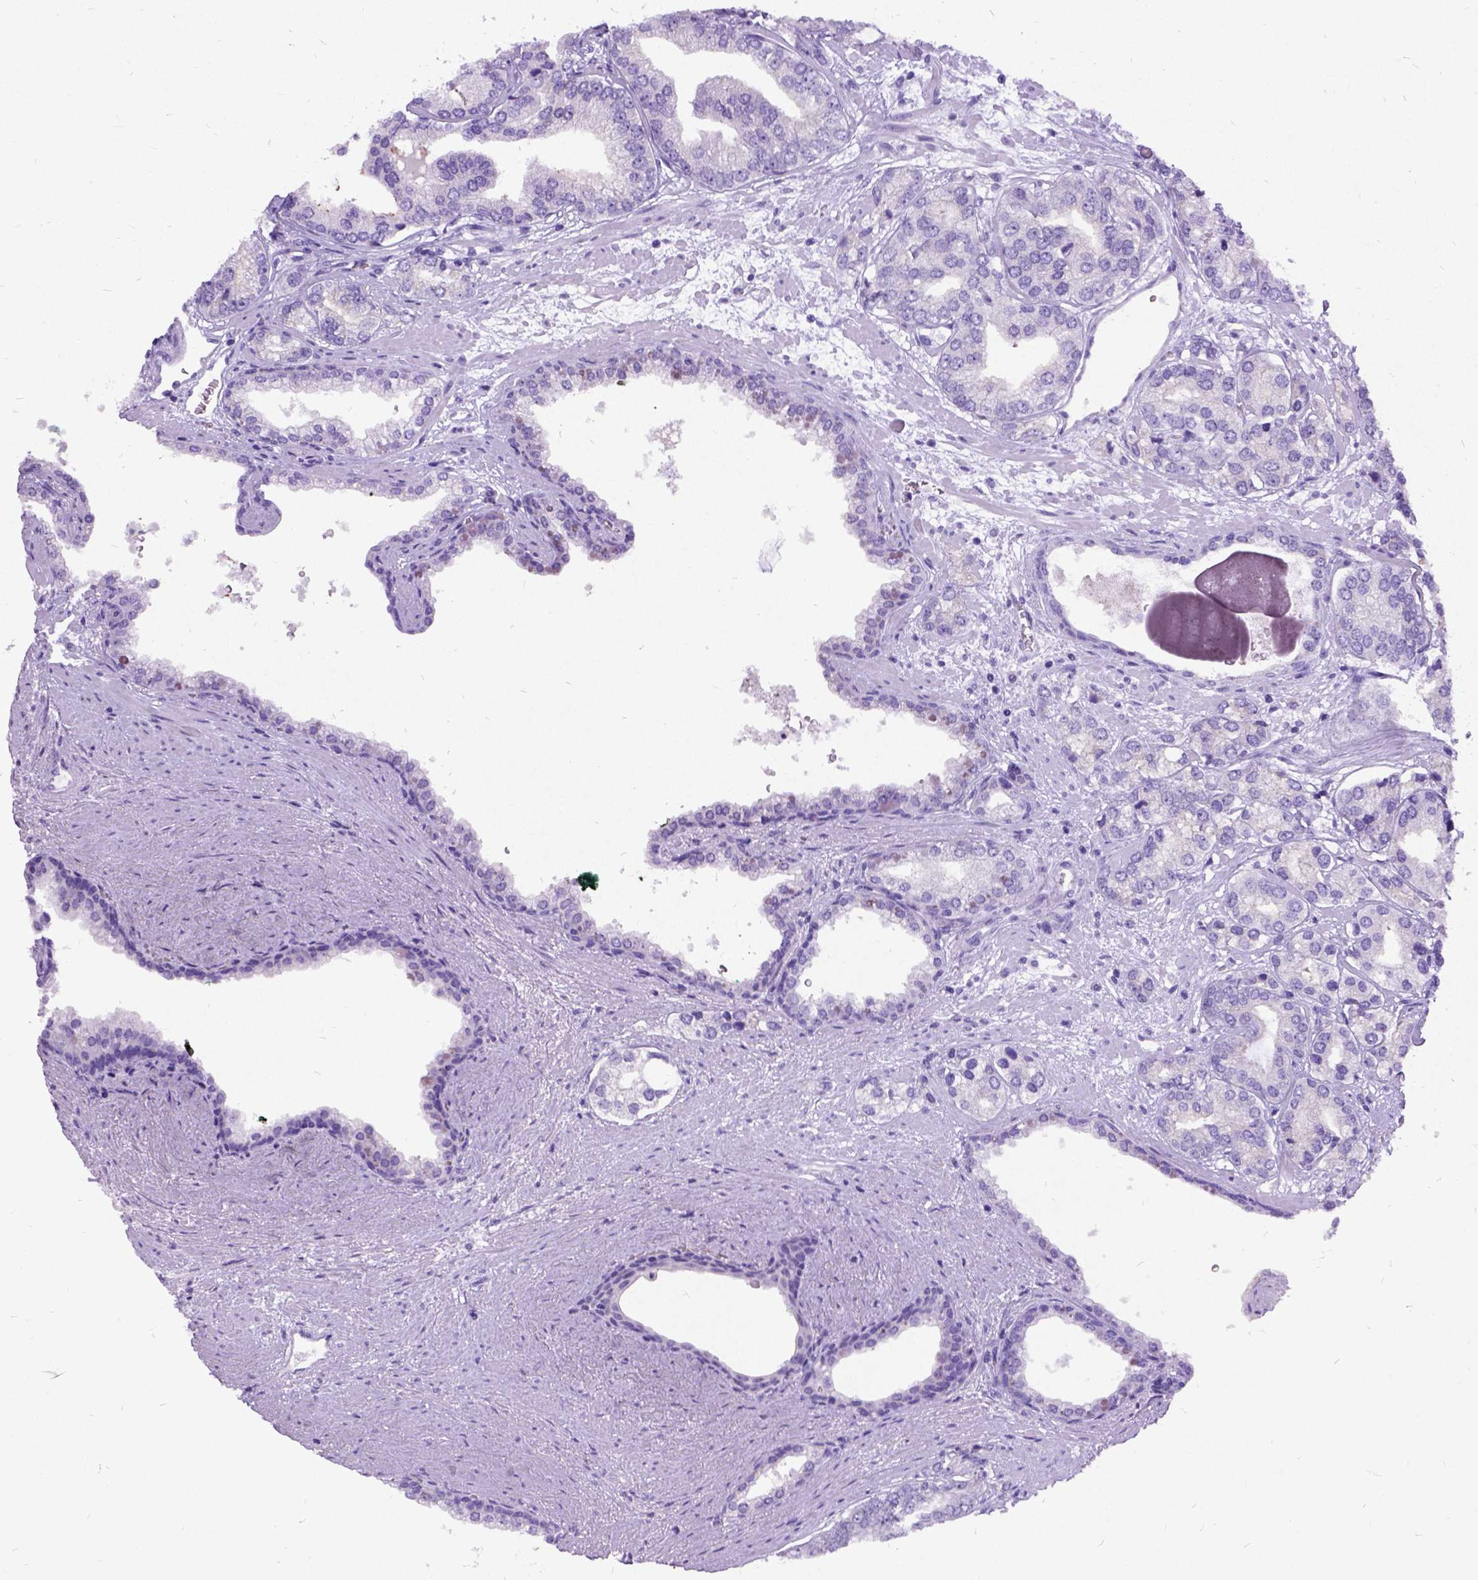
{"staining": {"intensity": "negative", "quantity": "none", "location": "none"}, "tissue": "prostate cancer", "cell_type": "Tumor cells", "image_type": "cancer", "snomed": [{"axis": "morphology", "description": "Adenocarcinoma, High grade"}, {"axis": "topography", "description": "Prostate"}], "caption": "There is no significant expression in tumor cells of high-grade adenocarcinoma (prostate).", "gene": "NEUROD4", "patient": {"sex": "male", "age": 58}}